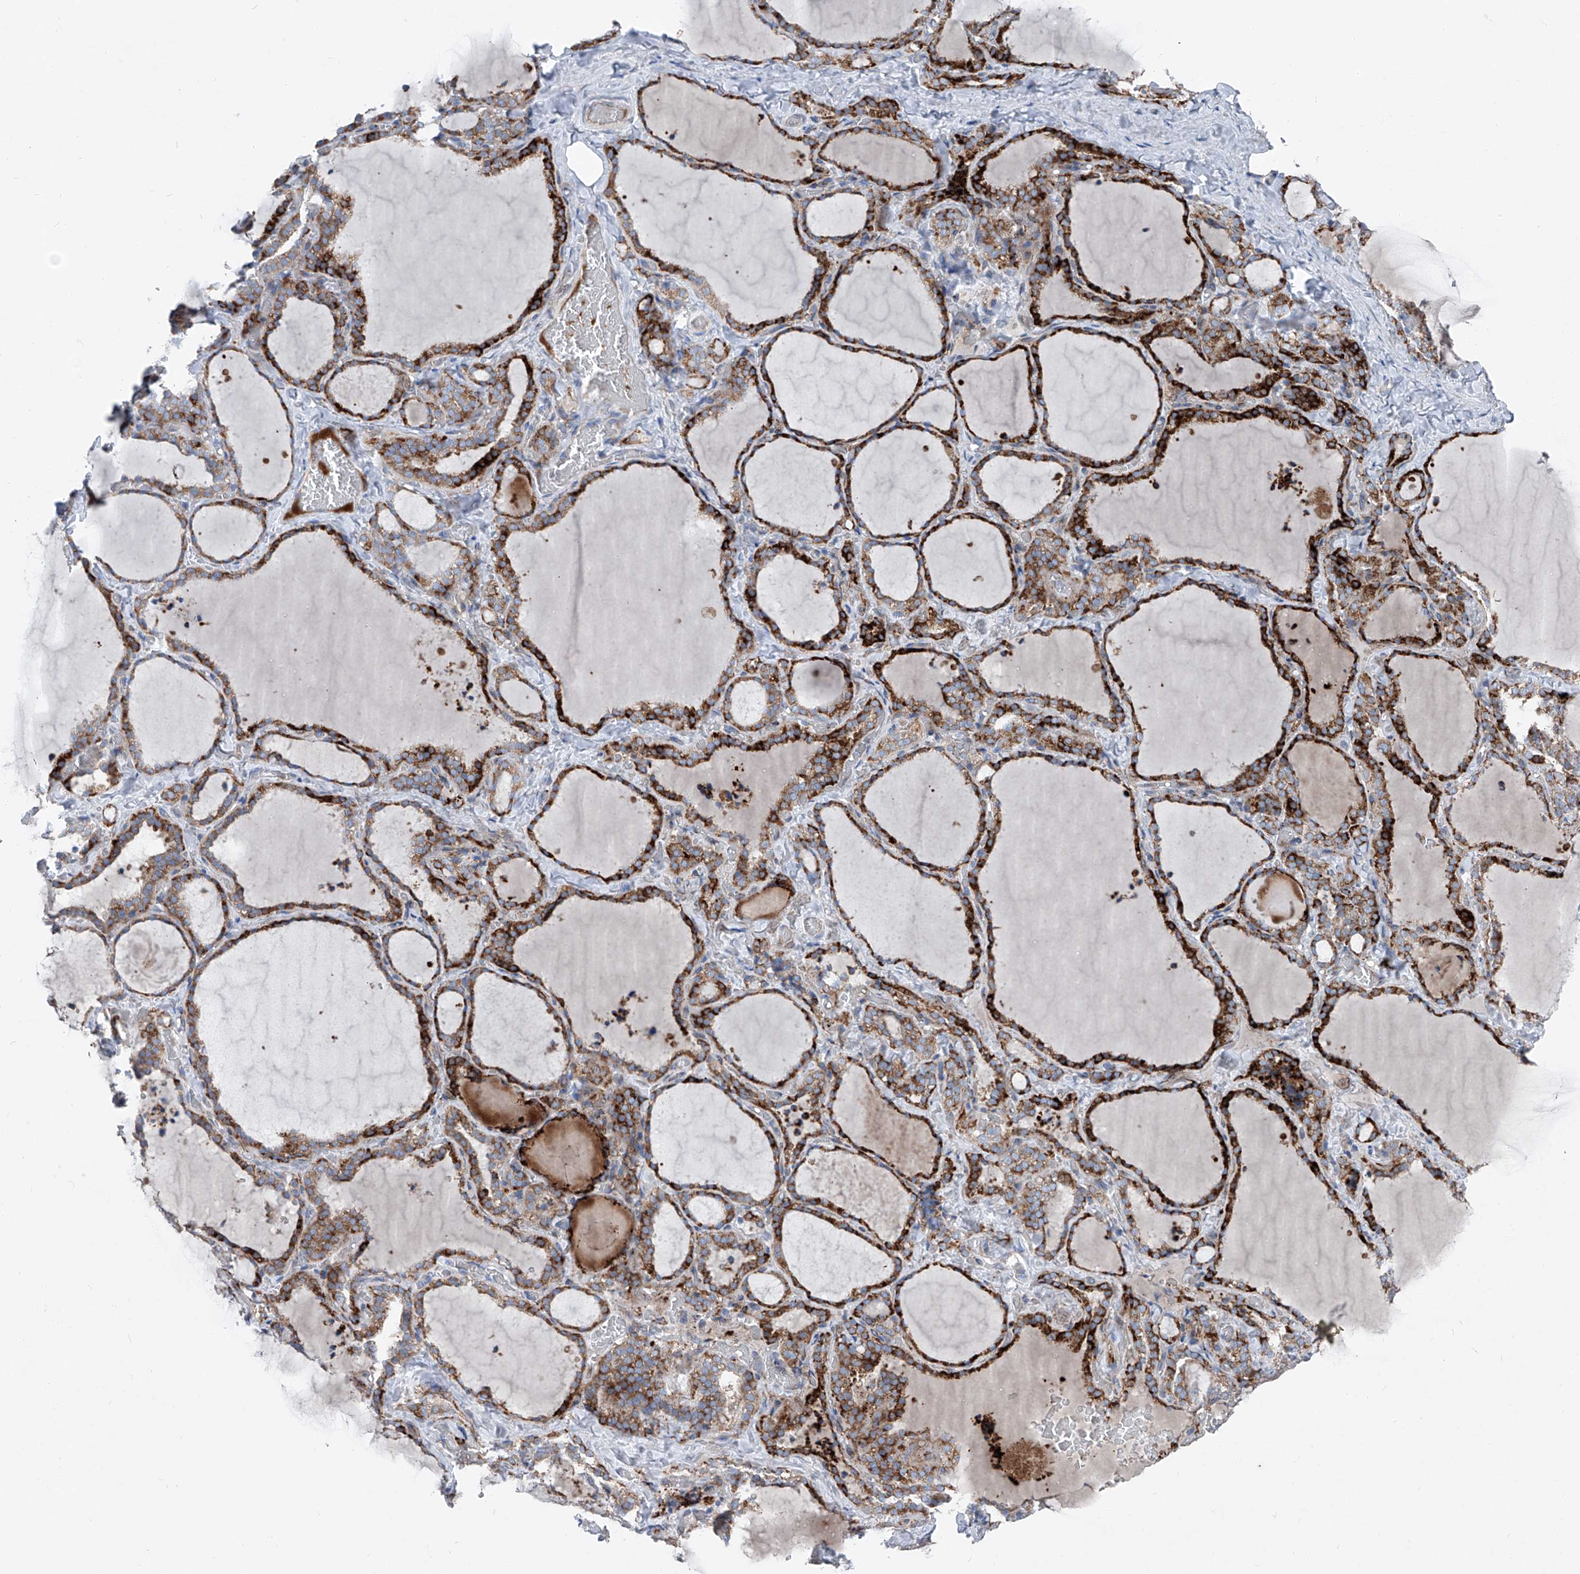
{"staining": {"intensity": "strong", "quantity": ">75%", "location": "cytoplasmic/membranous"}, "tissue": "thyroid gland", "cell_type": "Glandular cells", "image_type": "normal", "snomed": [{"axis": "morphology", "description": "Normal tissue, NOS"}, {"axis": "topography", "description": "Thyroid gland"}], "caption": "A photomicrograph showing strong cytoplasmic/membranous positivity in approximately >75% of glandular cells in unremarkable thyroid gland, as visualized by brown immunohistochemical staining.", "gene": "IFI27", "patient": {"sex": "female", "age": 22}}